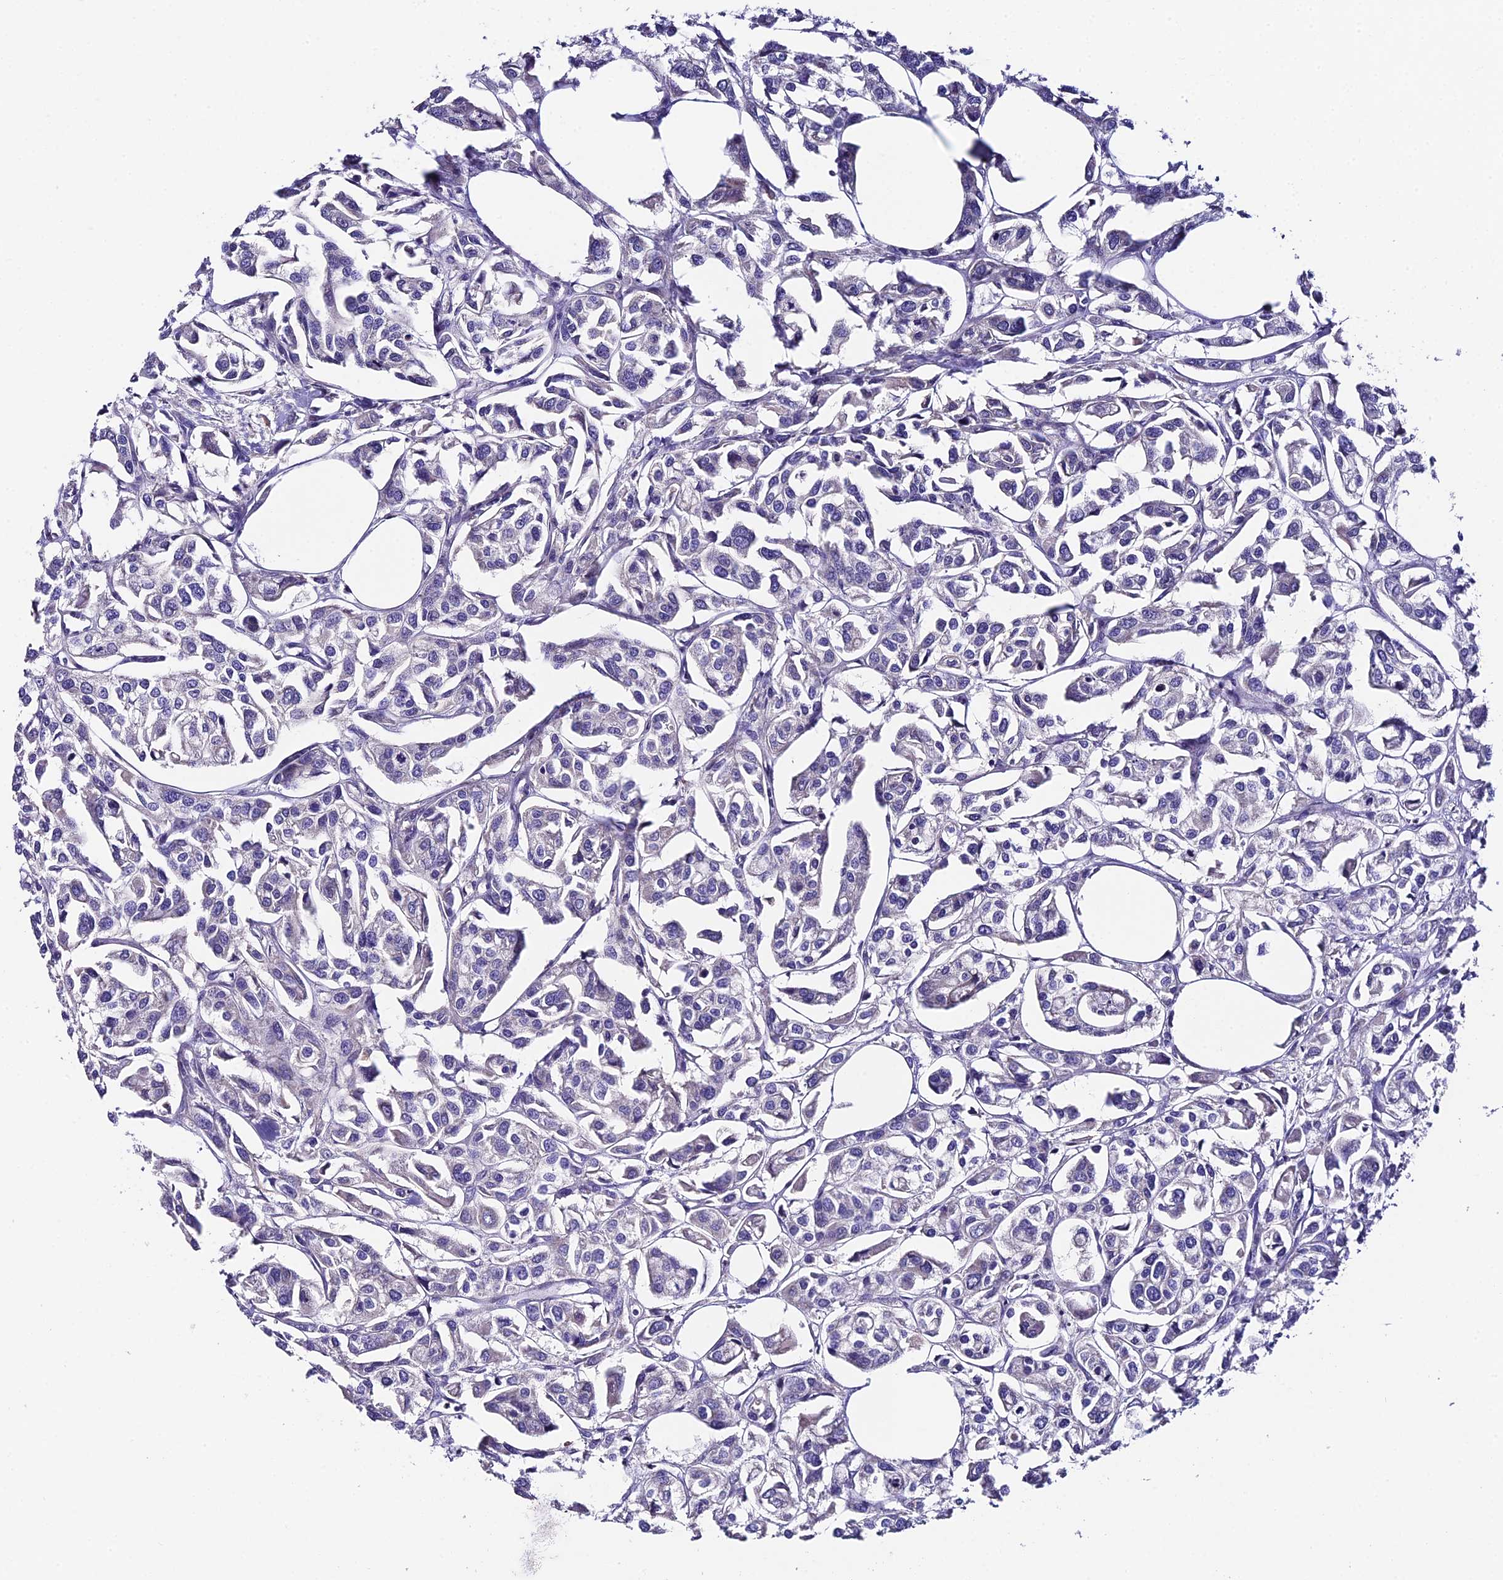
{"staining": {"intensity": "negative", "quantity": "none", "location": "none"}, "tissue": "urothelial cancer", "cell_type": "Tumor cells", "image_type": "cancer", "snomed": [{"axis": "morphology", "description": "Urothelial carcinoma, High grade"}, {"axis": "topography", "description": "Urinary bladder"}], "caption": "High magnification brightfield microscopy of high-grade urothelial carcinoma stained with DAB (brown) and counterstained with hematoxylin (blue): tumor cells show no significant expression.", "gene": "DUSP29", "patient": {"sex": "male", "age": 67}}